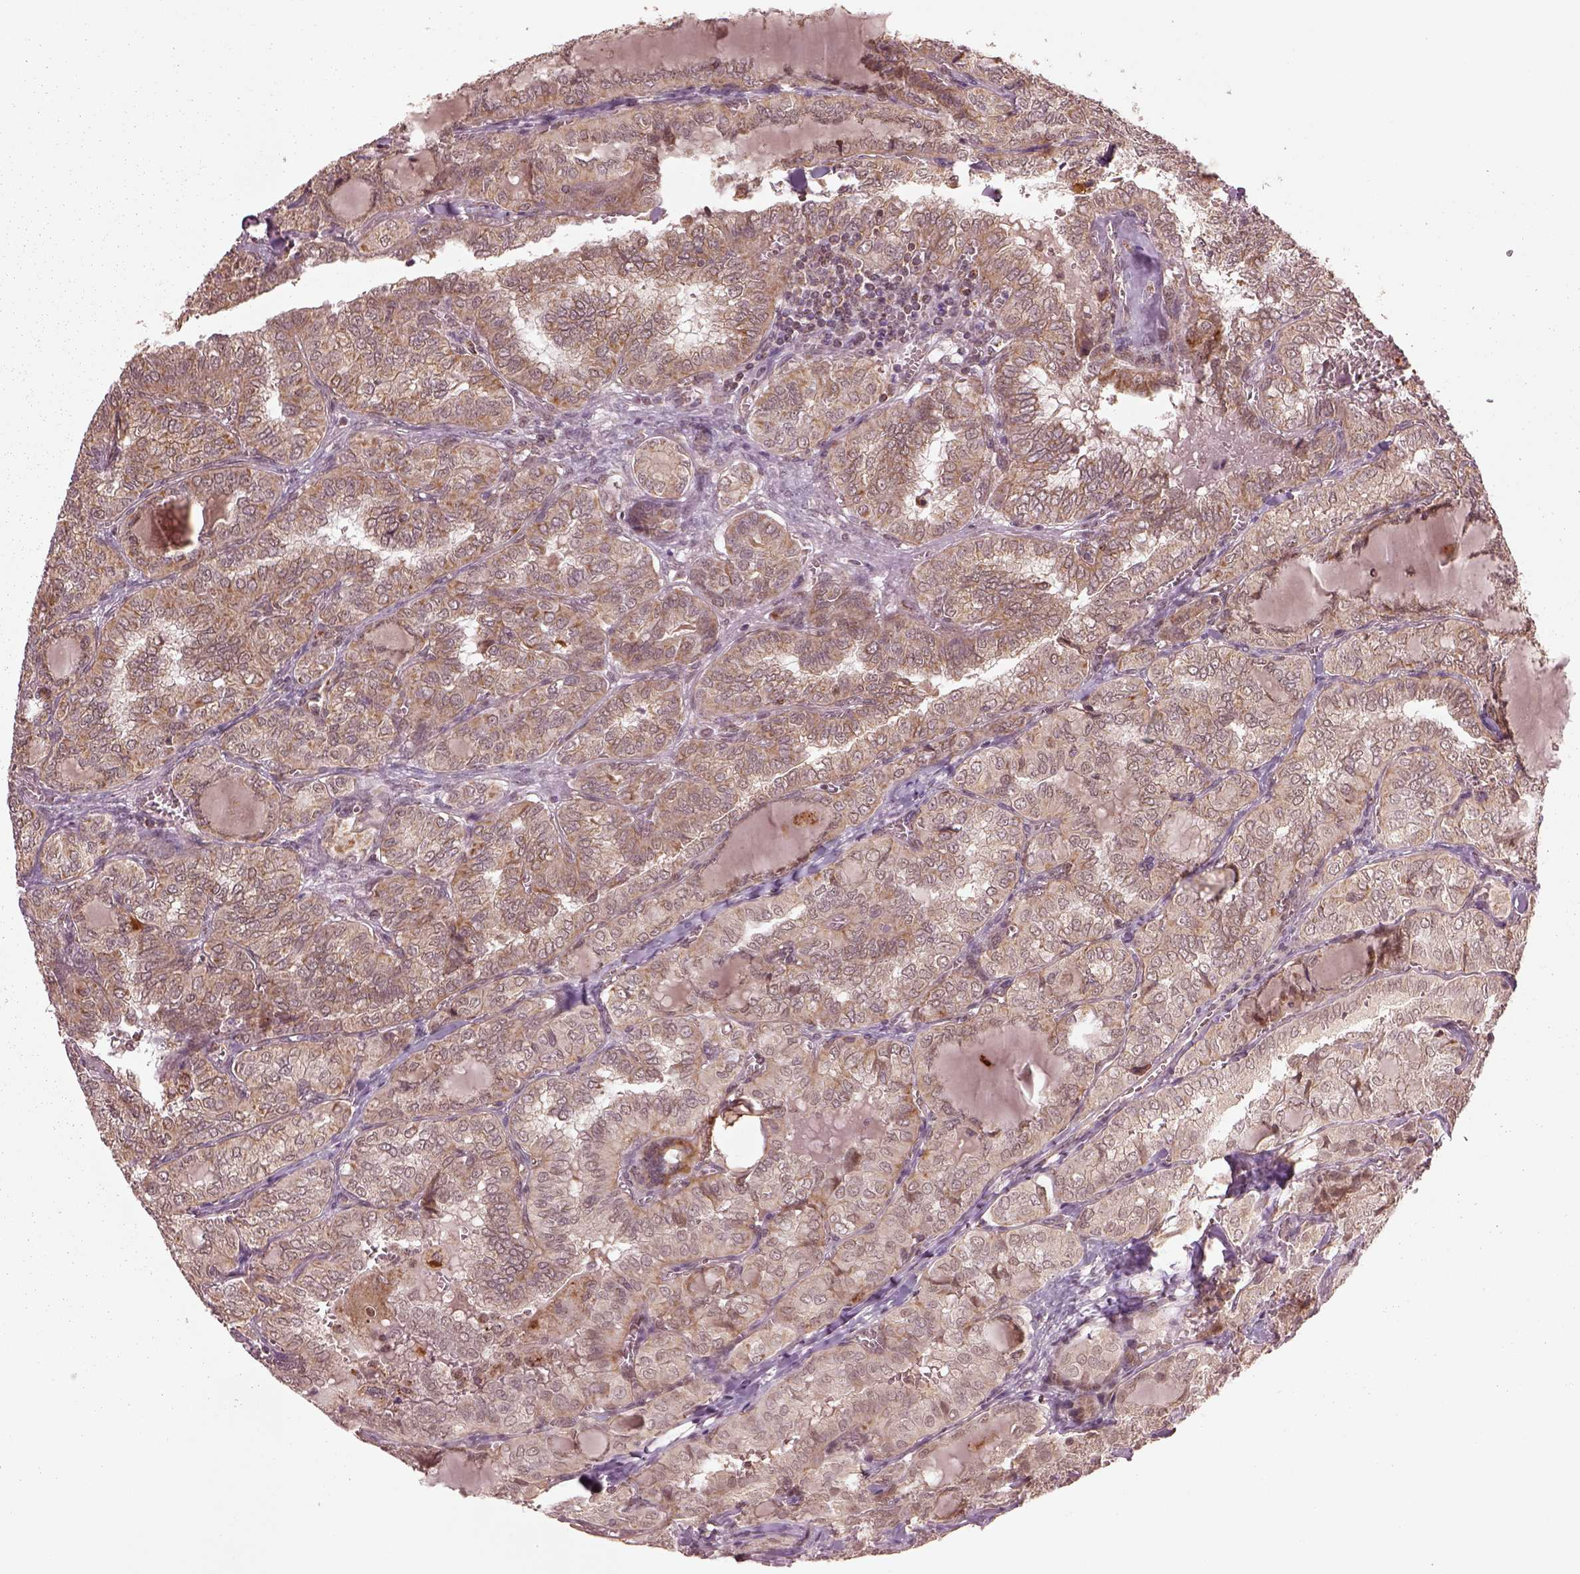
{"staining": {"intensity": "weak", "quantity": ">75%", "location": "cytoplasmic/membranous"}, "tissue": "thyroid cancer", "cell_type": "Tumor cells", "image_type": "cancer", "snomed": [{"axis": "morphology", "description": "Papillary adenocarcinoma, NOS"}, {"axis": "topography", "description": "Thyroid gland"}], "caption": "A micrograph of human papillary adenocarcinoma (thyroid) stained for a protein reveals weak cytoplasmic/membranous brown staining in tumor cells.", "gene": "SEL1L3", "patient": {"sex": "female", "age": 41}}